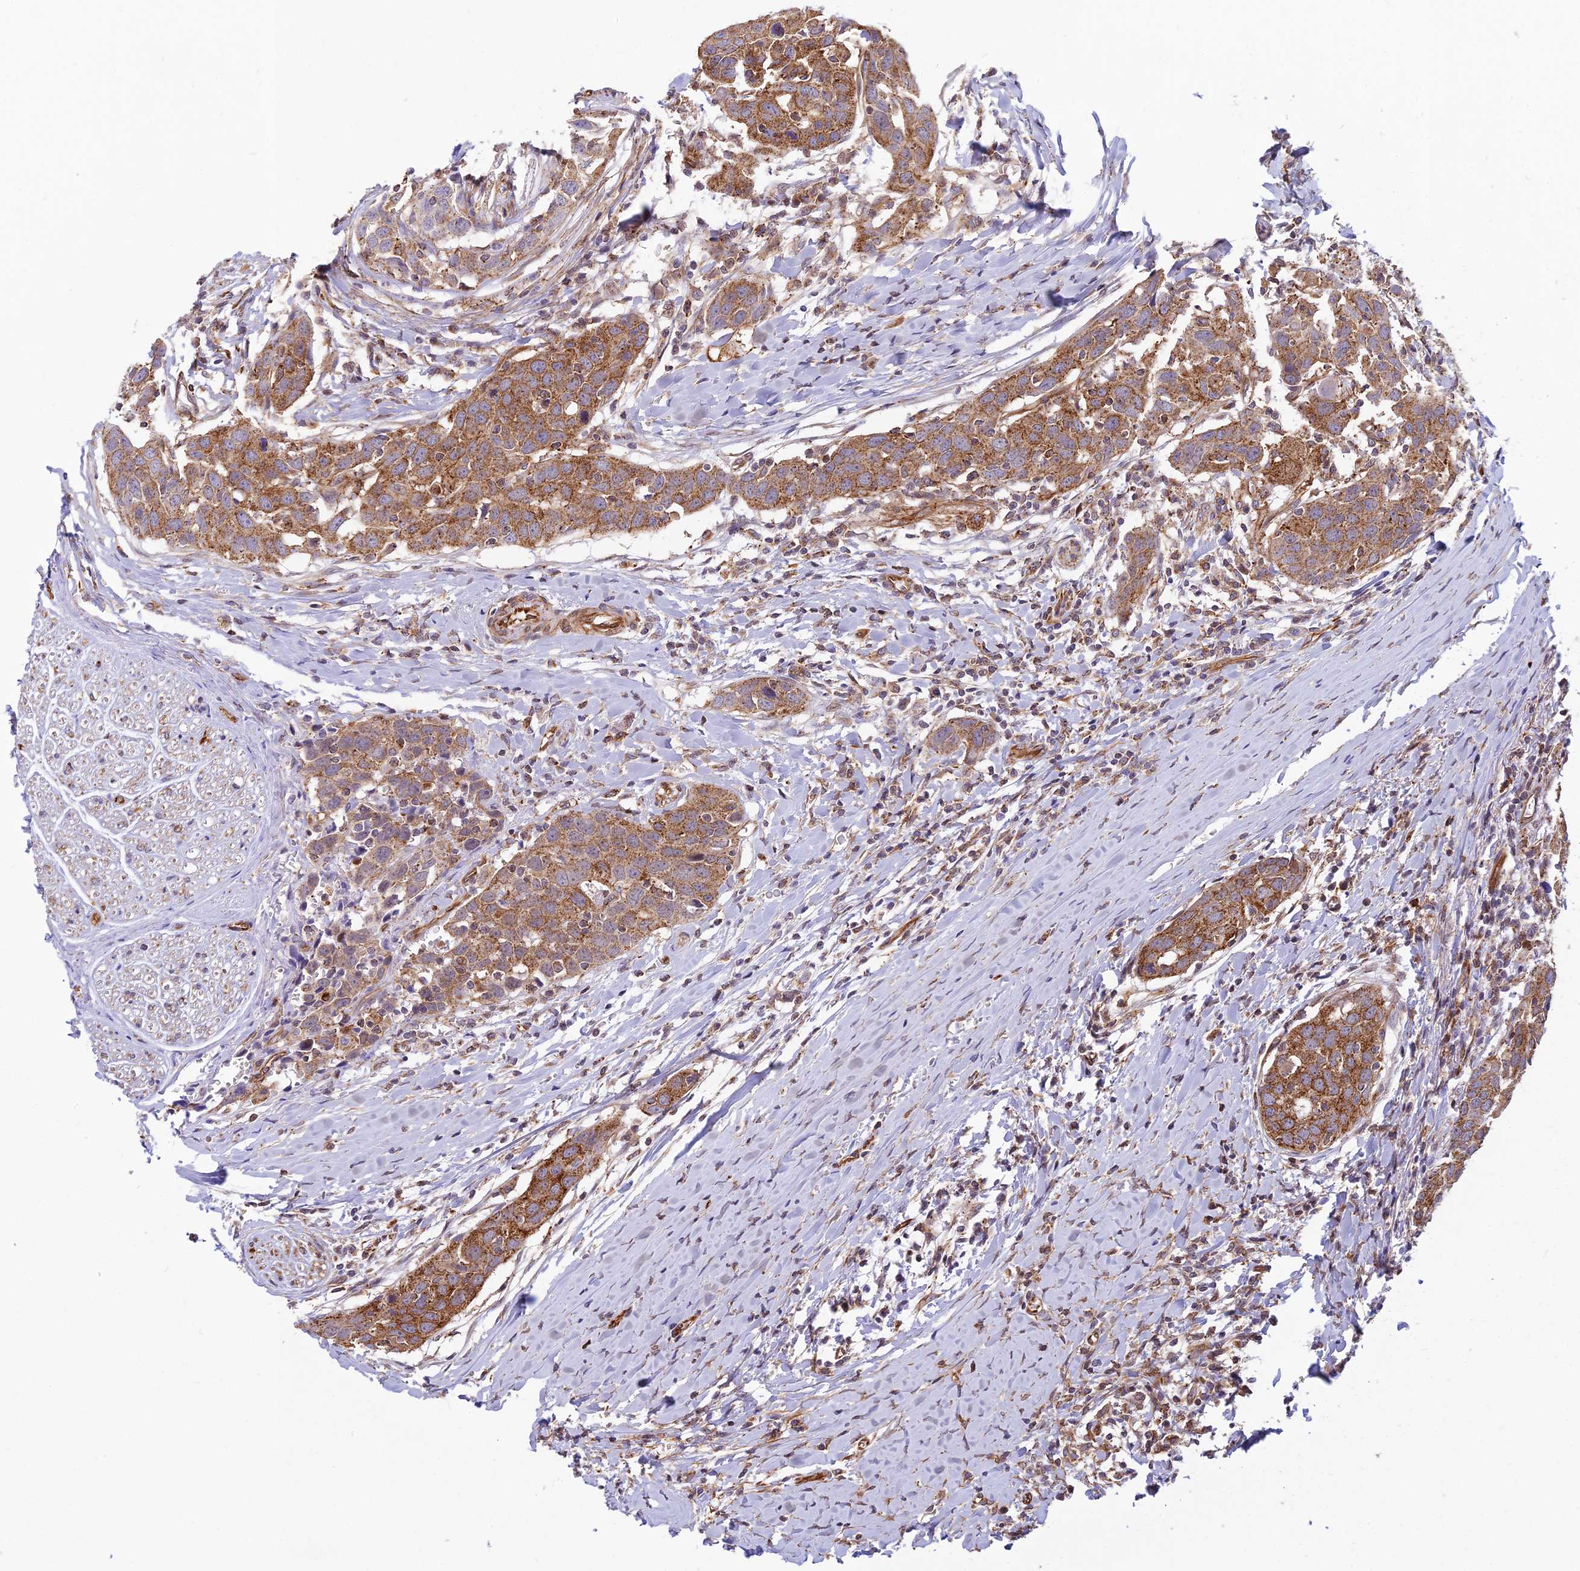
{"staining": {"intensity": "moderate", "quantity": ">75%", "location": "cytoplasmic/membranous"}, "tissue": "head and neck cancer", "cell_type": "Tumor cells", "image_type": "cancer", "snomed": [{"axis": "morphology", "description": "Squamous cell carcinoma, NOS"}, {"axis": "topography", "description": "Oral tissue"}, {"axis": "topography", "description": "Head-Neck"}], "caption": "DAB (3,3'-diaminobenzidine) immunohistochemical staining of human head and neck cancer reveals moderate cytoplasmic/membranous protein staining in about >75% of tumor cells.", "gene": "SAPCD2", "patient": {"sex": "female", "age": 50}}